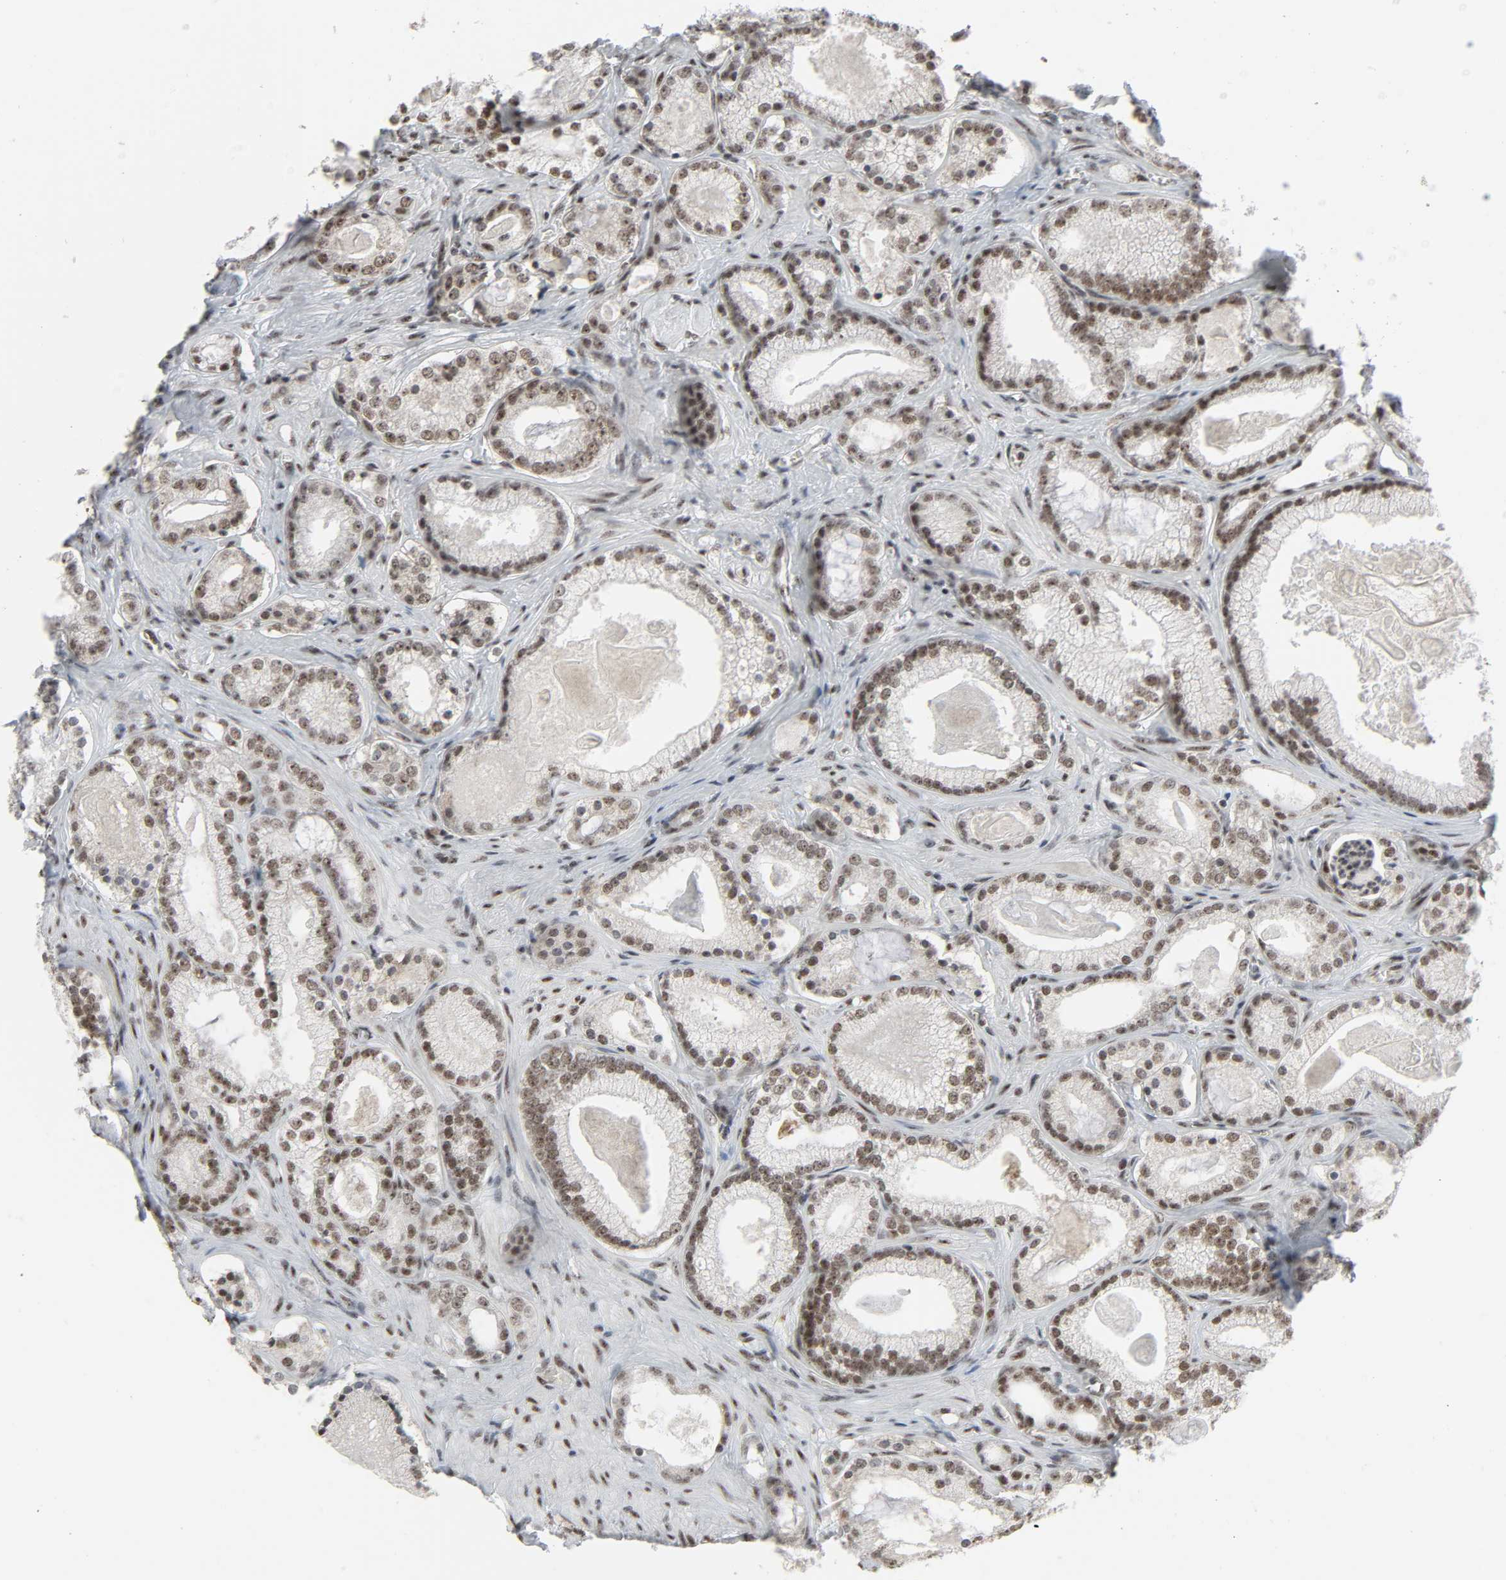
{"staining": {"intensity": "moderate", "quantity": ">75%", "location": "nuclear"}, "tissue": "prostate cancer", "cell_type": "Tumor cells", "image_type": "cancer", "snomed": [{"axis": "morphology", "description": "Adenocarcinoma, Low grade"}, {"axis": "topography", "description": "Prostate"}], "caption": "Immunohistochemical staining of human prostate cancer reveals moderate nuclear protein staining in approximately >75% of tumor cells.", "gene": "CDK7", "patient": {"sex": "male", "age": 59}}